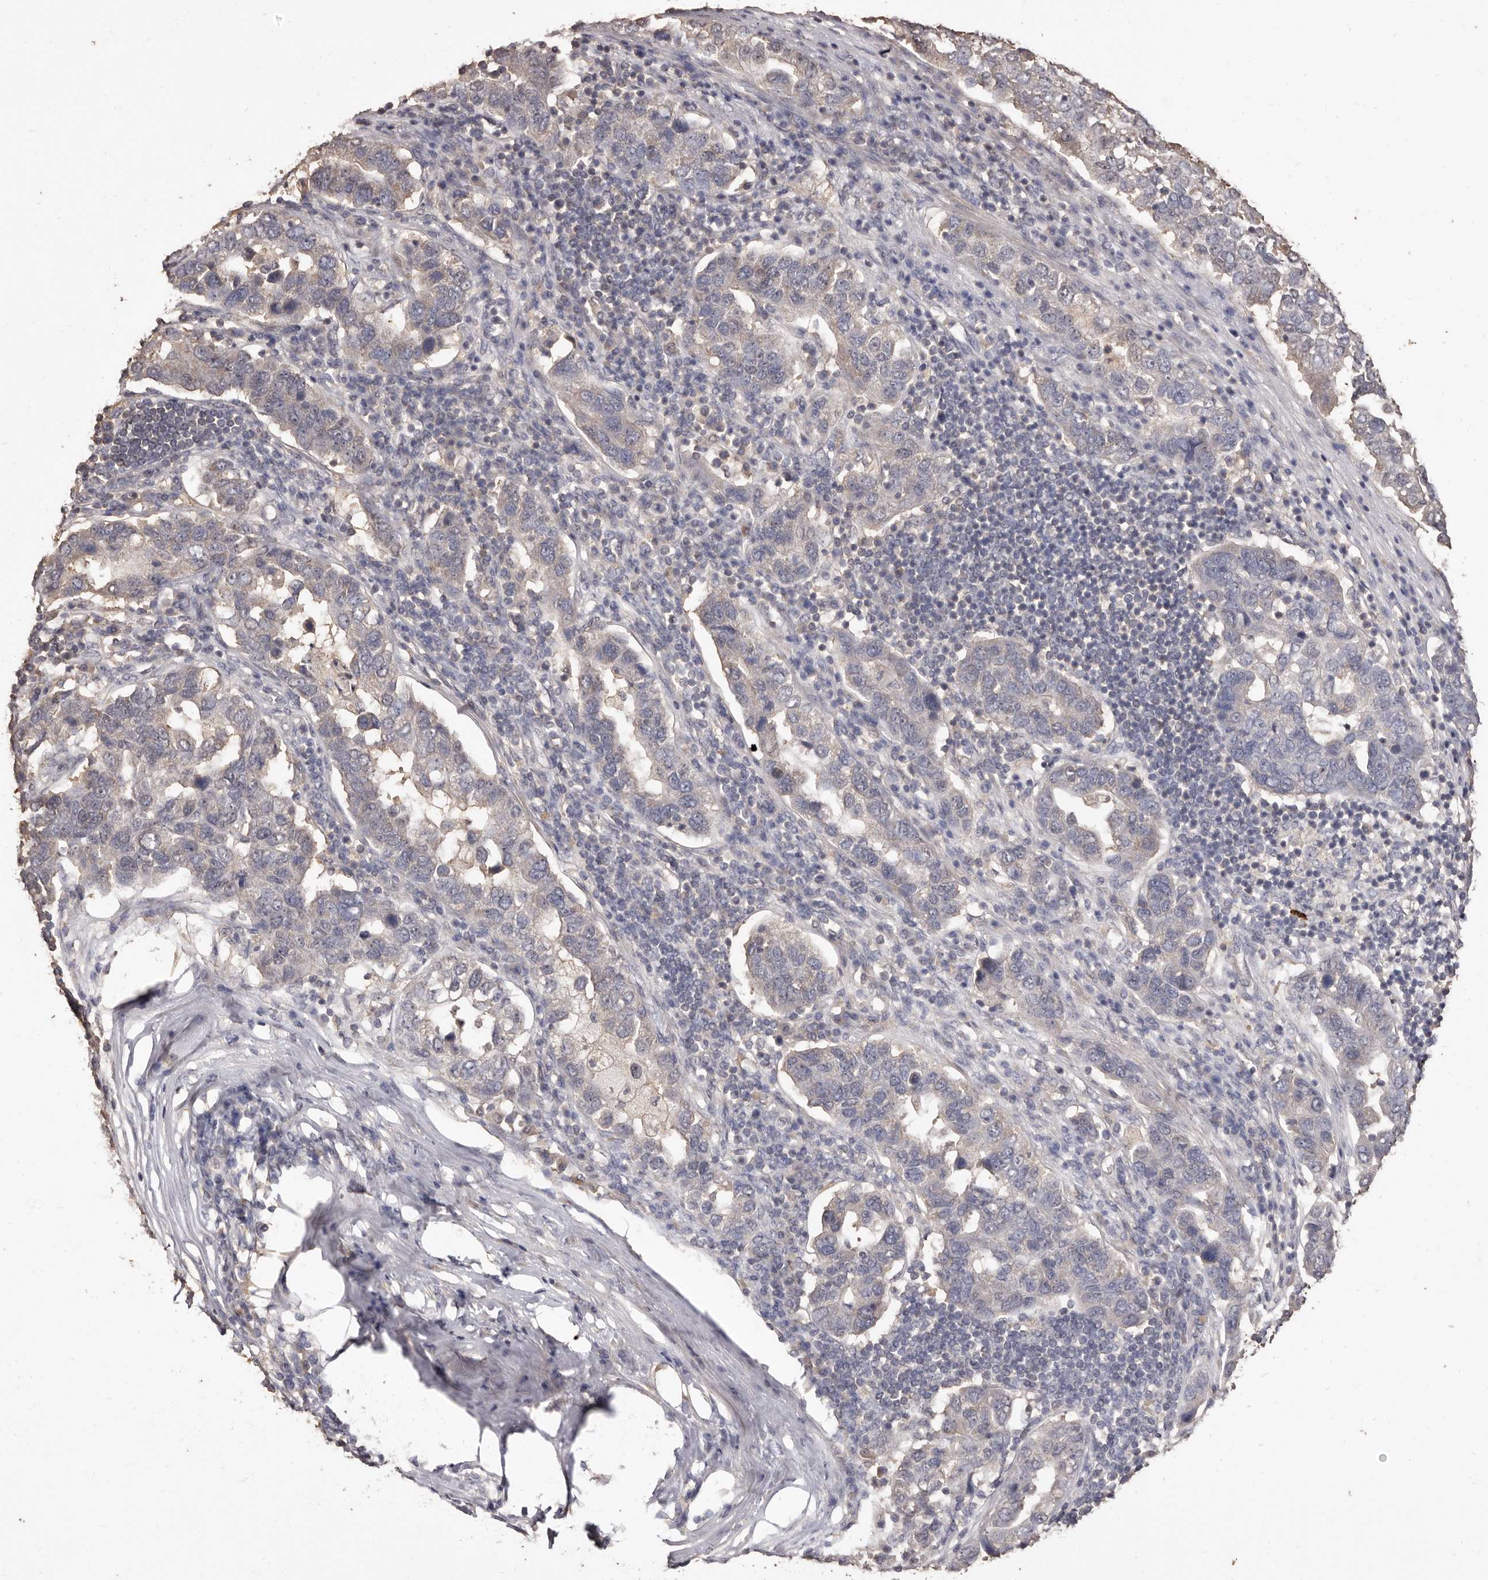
{"staining": {"intensity": "negative", "quantity": "none", "location": "none"}, "tissue": "pancreatic cancer", "cell_type": "Tumor cells", "image_type": "cancer", "snomed": [{"axis": "morphology", "description": "Adenocarcinoma, NOS"}, {"axis": "topography", "description": "Pancreas"}], "caption": "This is an immunohistochemistry histopathology image of human pancreatic cancer (adenocarcinoma). There is no staining in tumor cells.", "gene": "INAVA", "patient": {"sex": "female", "age": 61}}